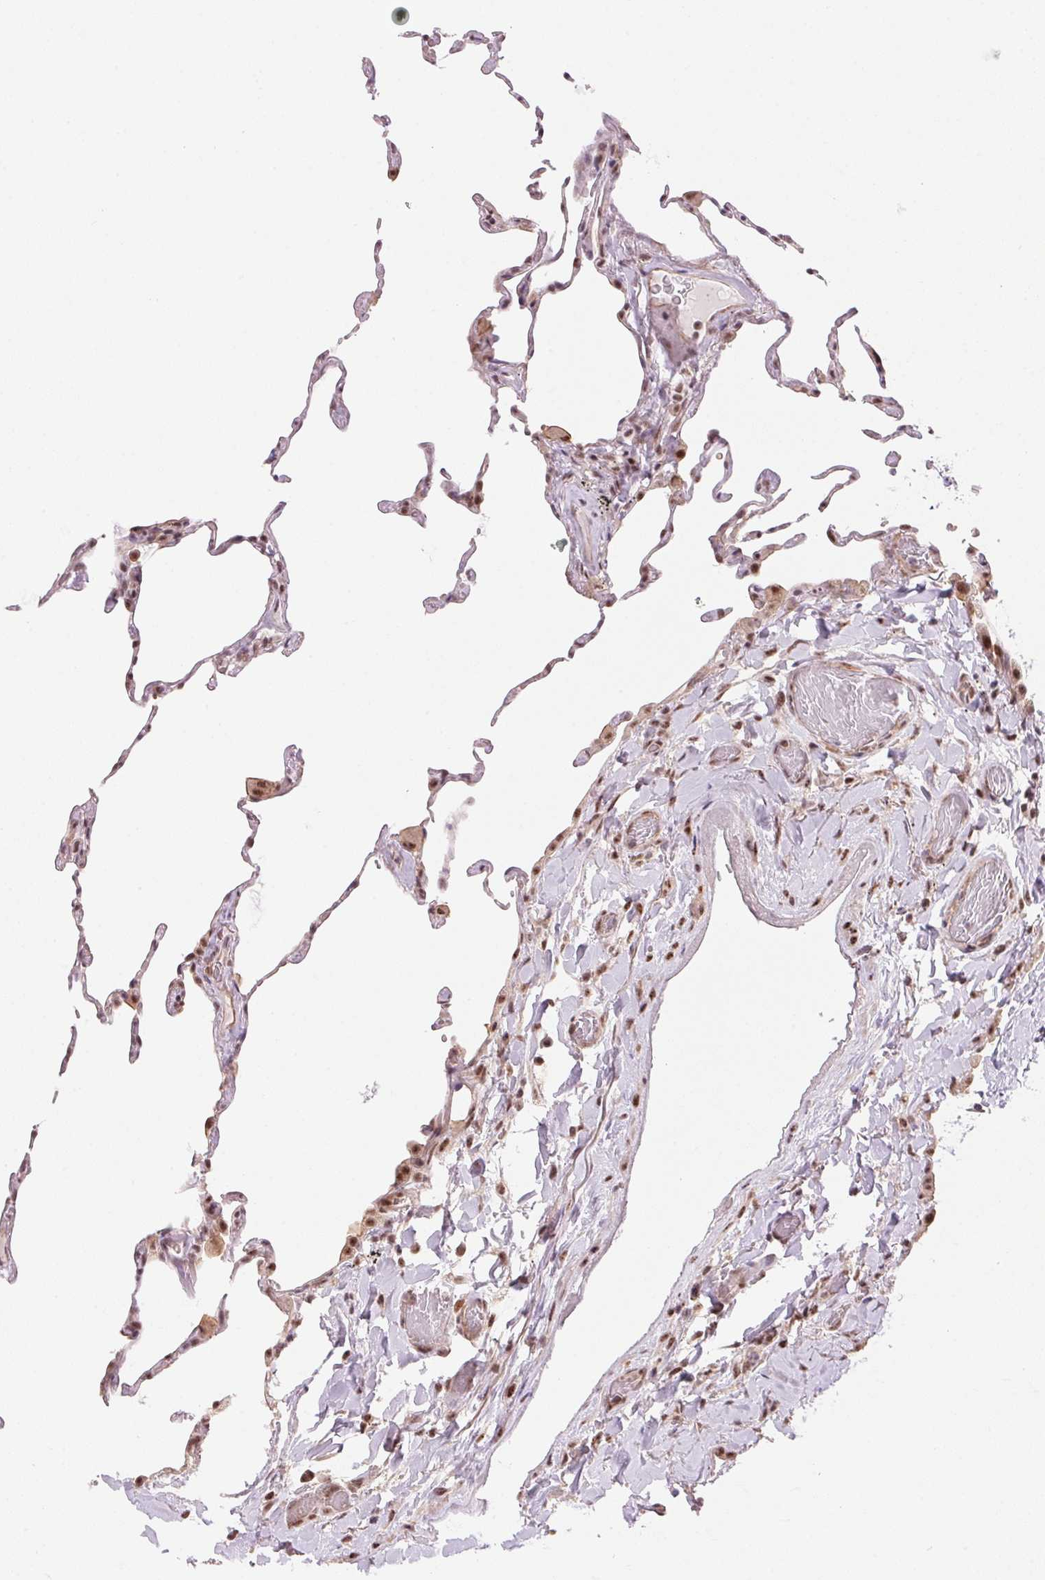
{"staining": {"intensity": "moderate", "quantity": "<25%", "location": "nuclear"}, "tissue": "lung", "cell_type": "Alveolar cells", "image_type": "normal", "snomed": [{"axis": "morphology", "description": "Normal tissue, NOS"}, {"axis": "topography", "description": "Lung"}], "caption": "Immunohistochemical staining of unremarkable human lung demonstrates <25% levels of moderate nuclear protein expression in approximately <25% of alveolar cells. (Brightfield microscopy of DAB IHC at high magnification).", "gene": "HNRNPDL", "patient": {"sex": "female", "age": 57}}